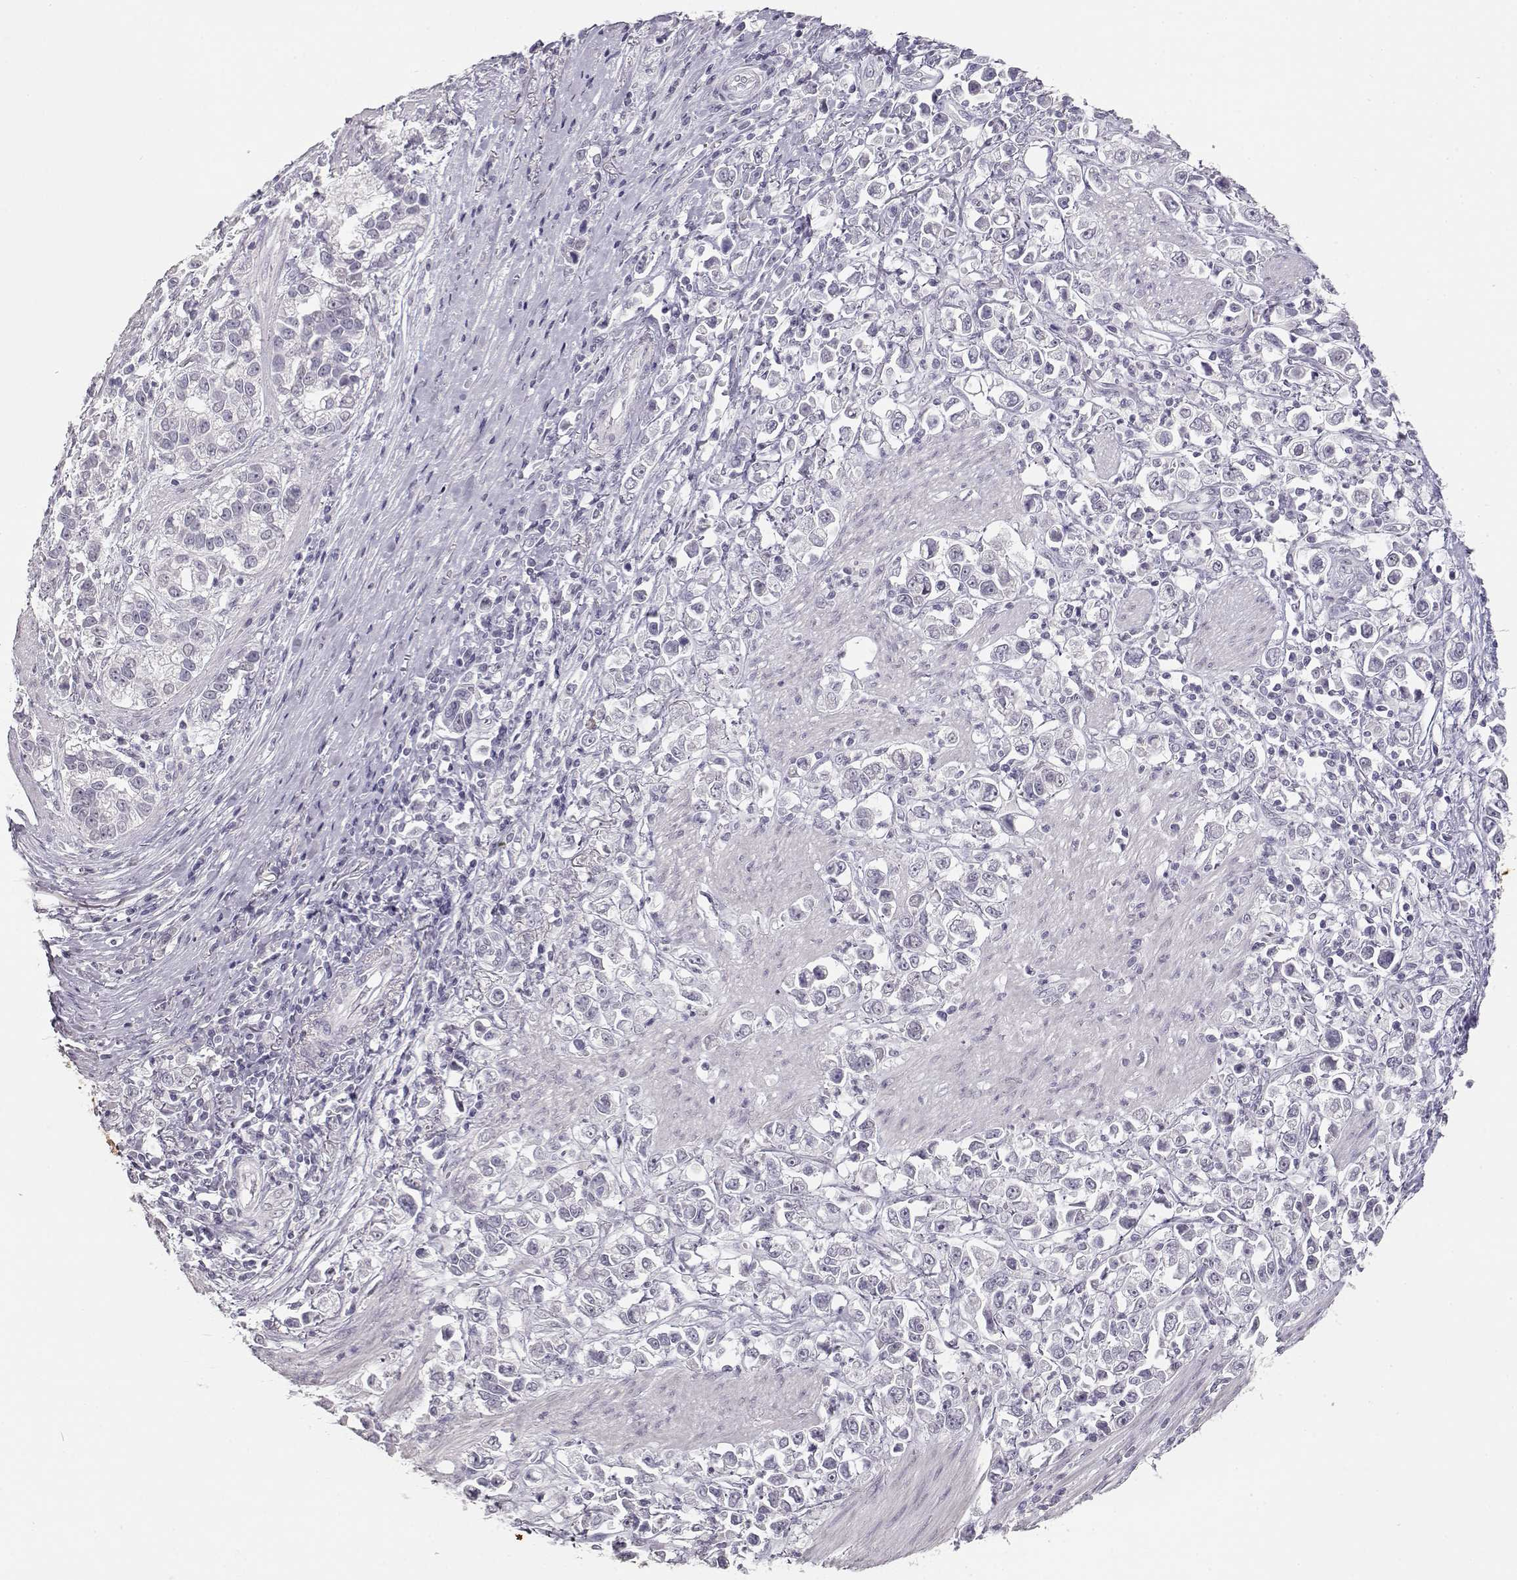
{"staining": {"intensity": "negative", "quantity": "none", "location": "none"}, "tissue": "stomach cancer", "cell_type": "Tumor cells", "image_type": "cancer", "snomed": [{"axis": "morphology", "description": "Adenocarcinoma, NOS"}, {"axis": "topography", "description": "Stomach"}], "caption": "Immunohistochemical staining of human stomach adenocarcinoma demonstrates no significant staining in tumor cells.", "gene": "TKTL1", "patient": {"sex": "male", "age": 93}}